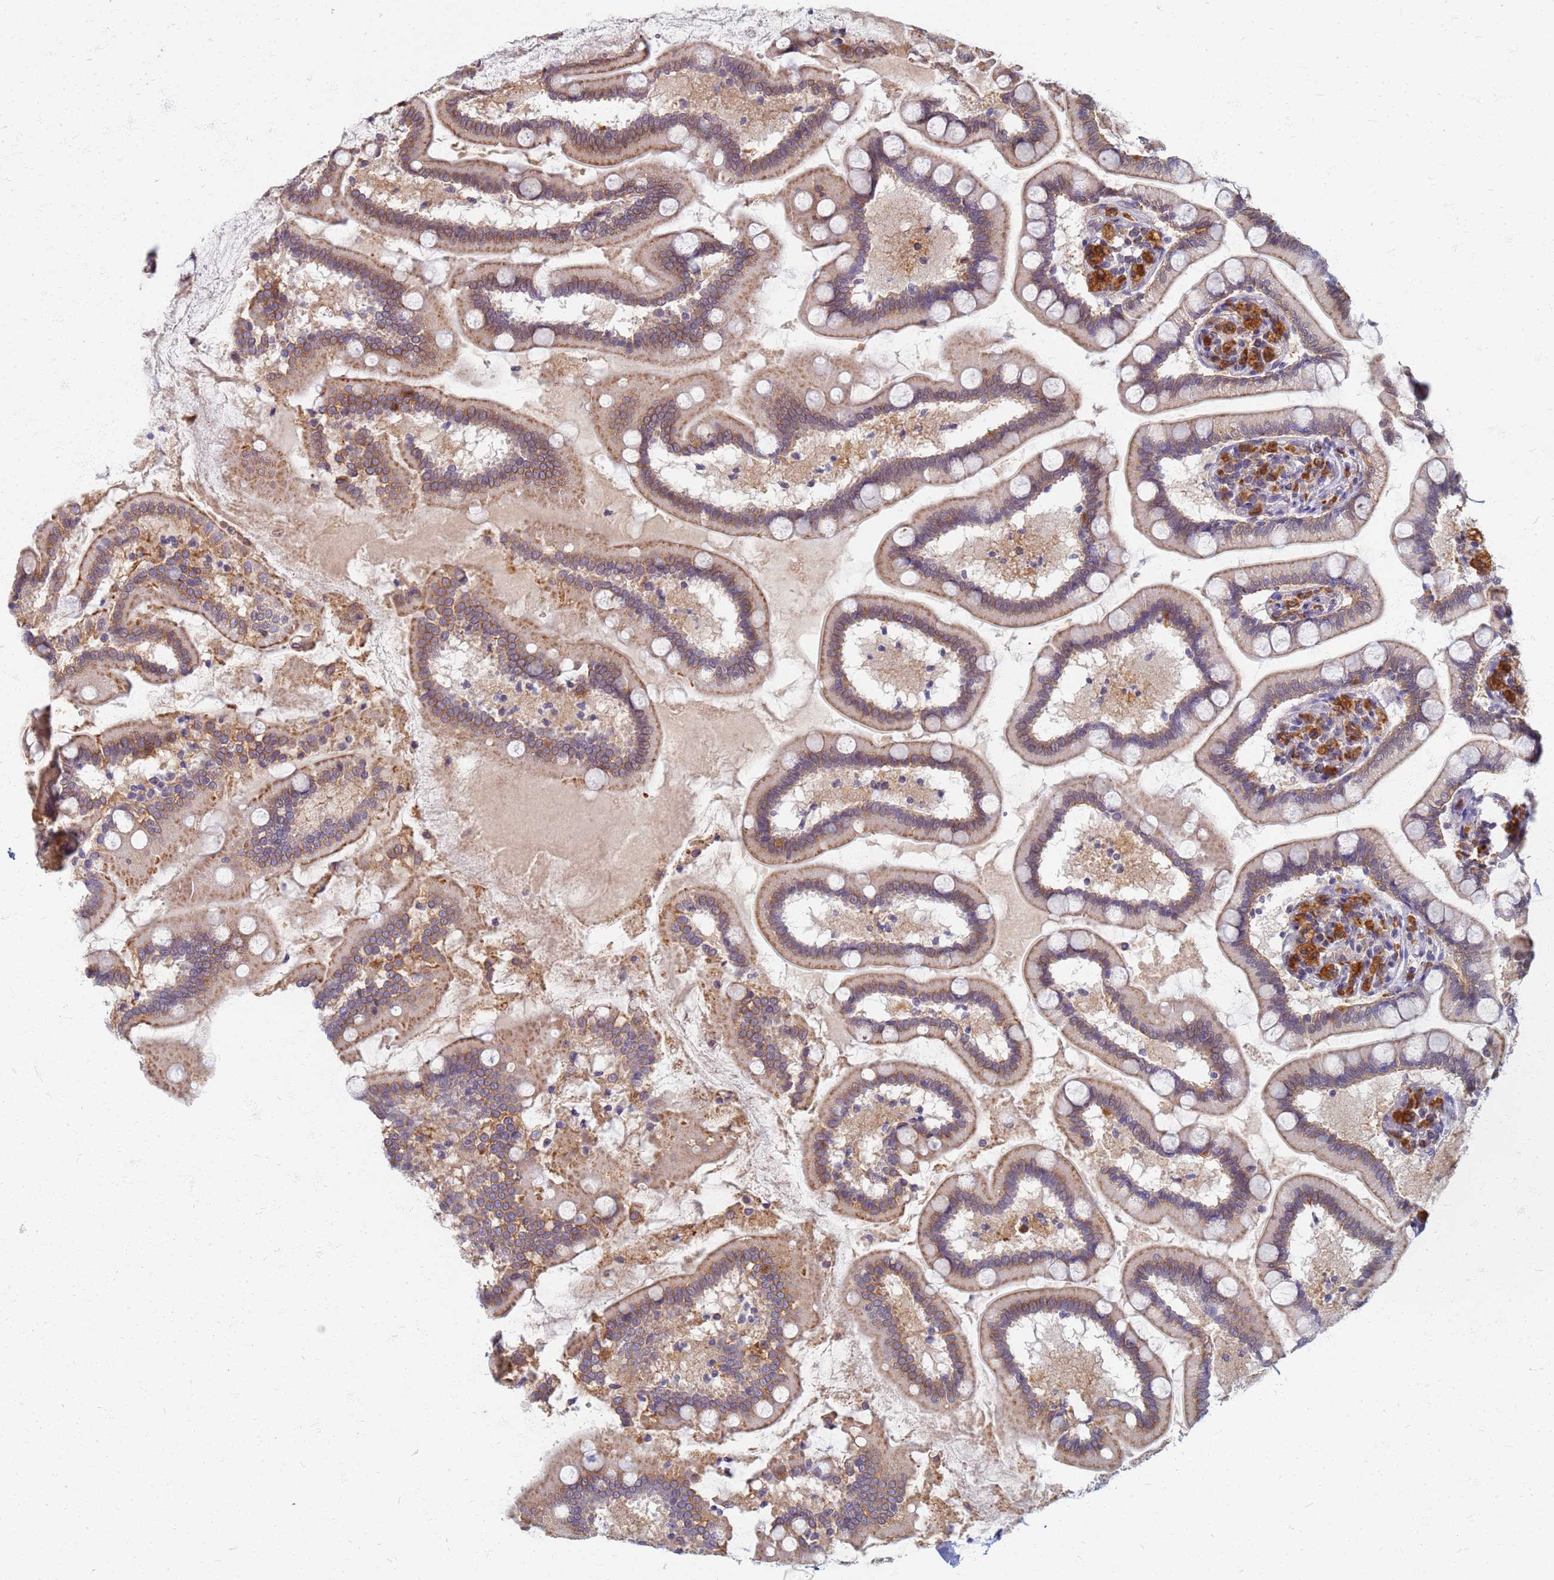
{"staining": {"intensity": "moderate", "quantity": "25%-75%", "location": "cytoplasmic/membranous"}, "tissue": "small intestine", "cell_type": "Glandular cells", "image_type": "normal", "snomed": [{"axis": "morphology", "description": "Normal tissue, NOS"}, {"axis": "topography", "description": "Small intestine"}], "caption": "Moderate cytoplasmic/membranous protein positivity is identified in approximately 25%-75% of glandular cells in small intestine.", "gene": "ATP6V1E1", "patient": {"sex": "female", "age": 64}}